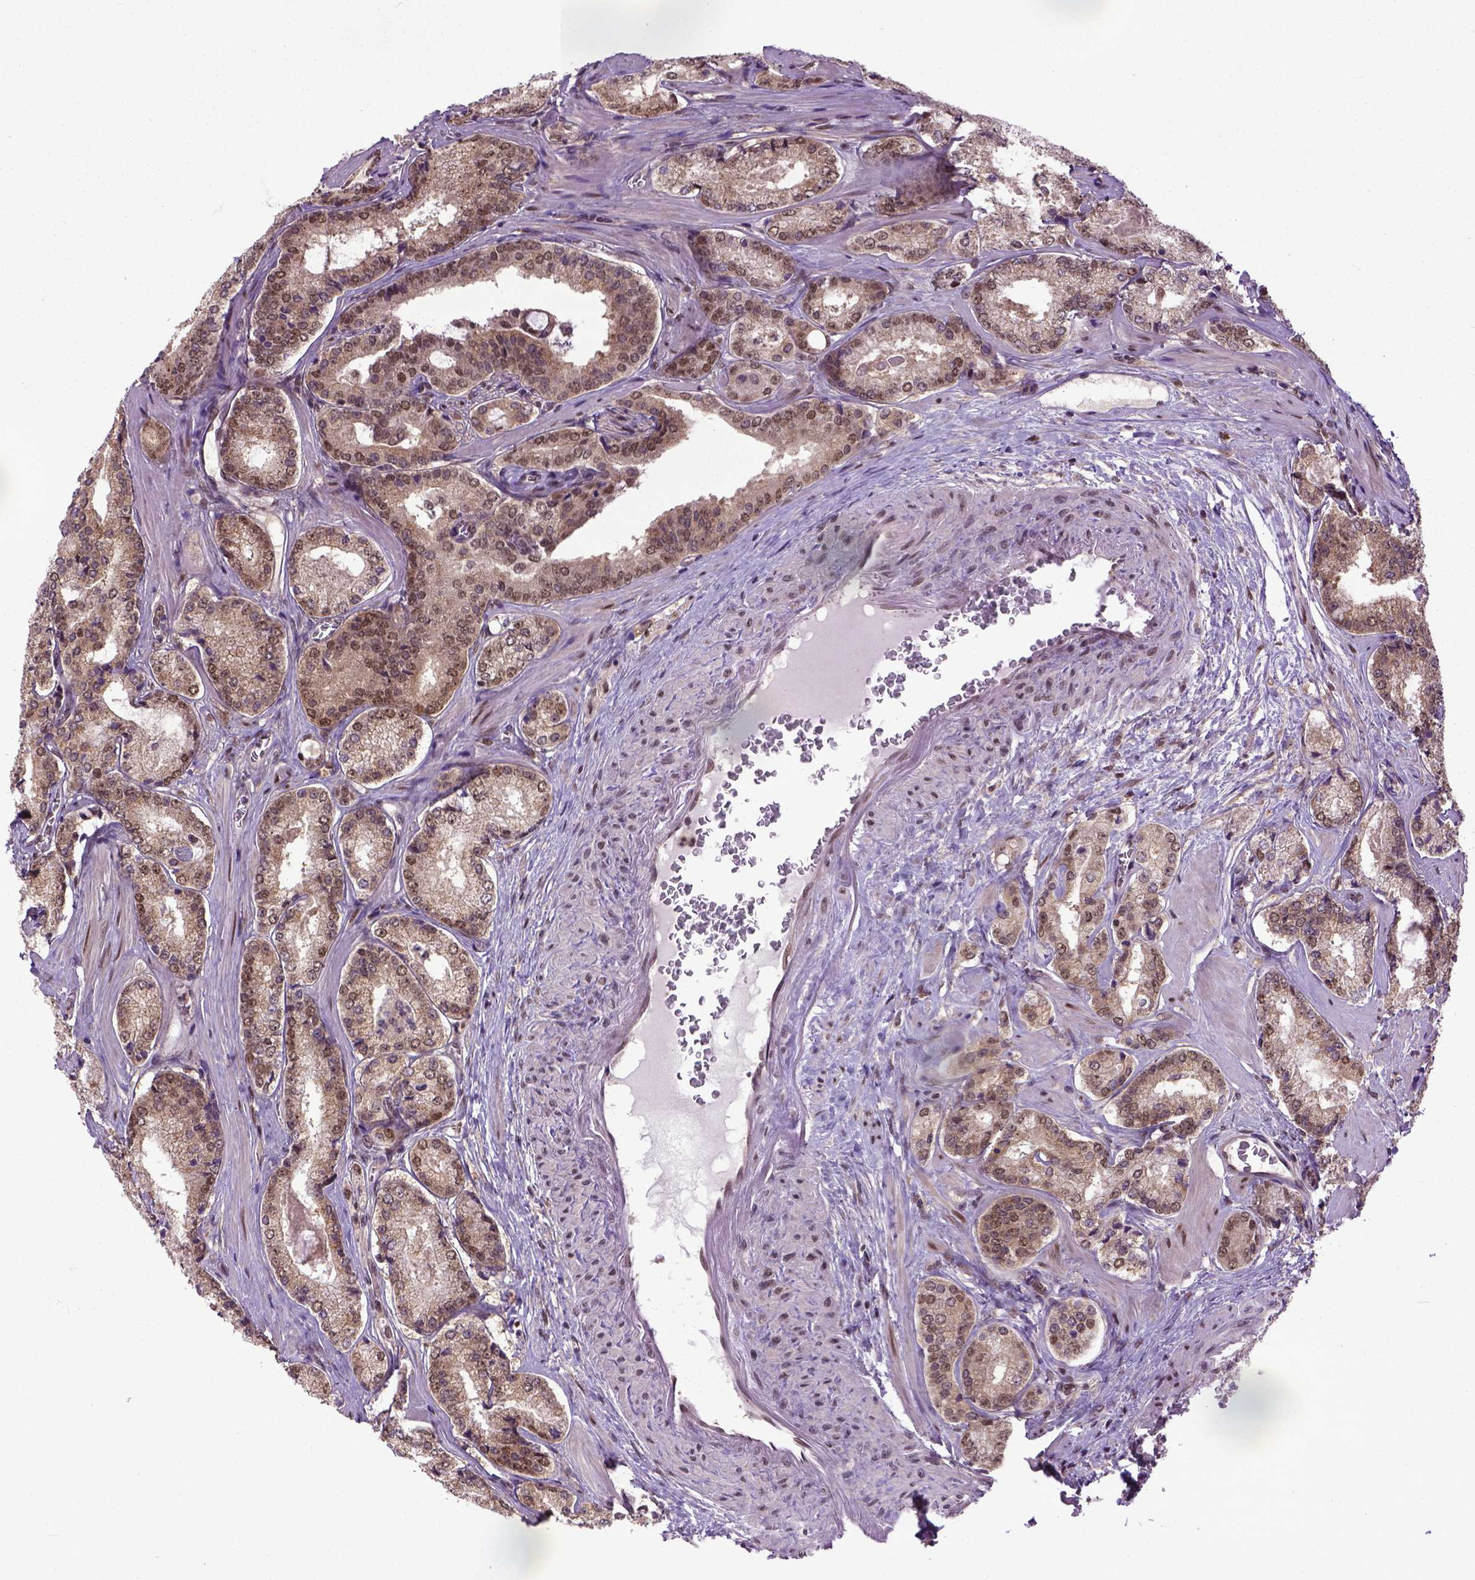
{"staining": {"intensity": "moderate", "quantity": "25%-75%", "location": "cytoplasmic/membranous,nuclear"}, "tissue": "prostate cancer", "cell_type": "Tumor cells", "image_type": "cancer", "snomed": [{"axis": "morphology", "description": "Adenocarcinoma, Low grade"}, {"axis": "topography", "description": "Prostate"}], "caption": "The histopathology image reveals immunohistochemical staining of prostate cancer. There is moderate cytoplasmic/membranous and nuclear expression is appreciated in approximately 25%-75% of tumor cells.", "gene": "UBA3", "patient": {"sex": "male", "age": 56}}